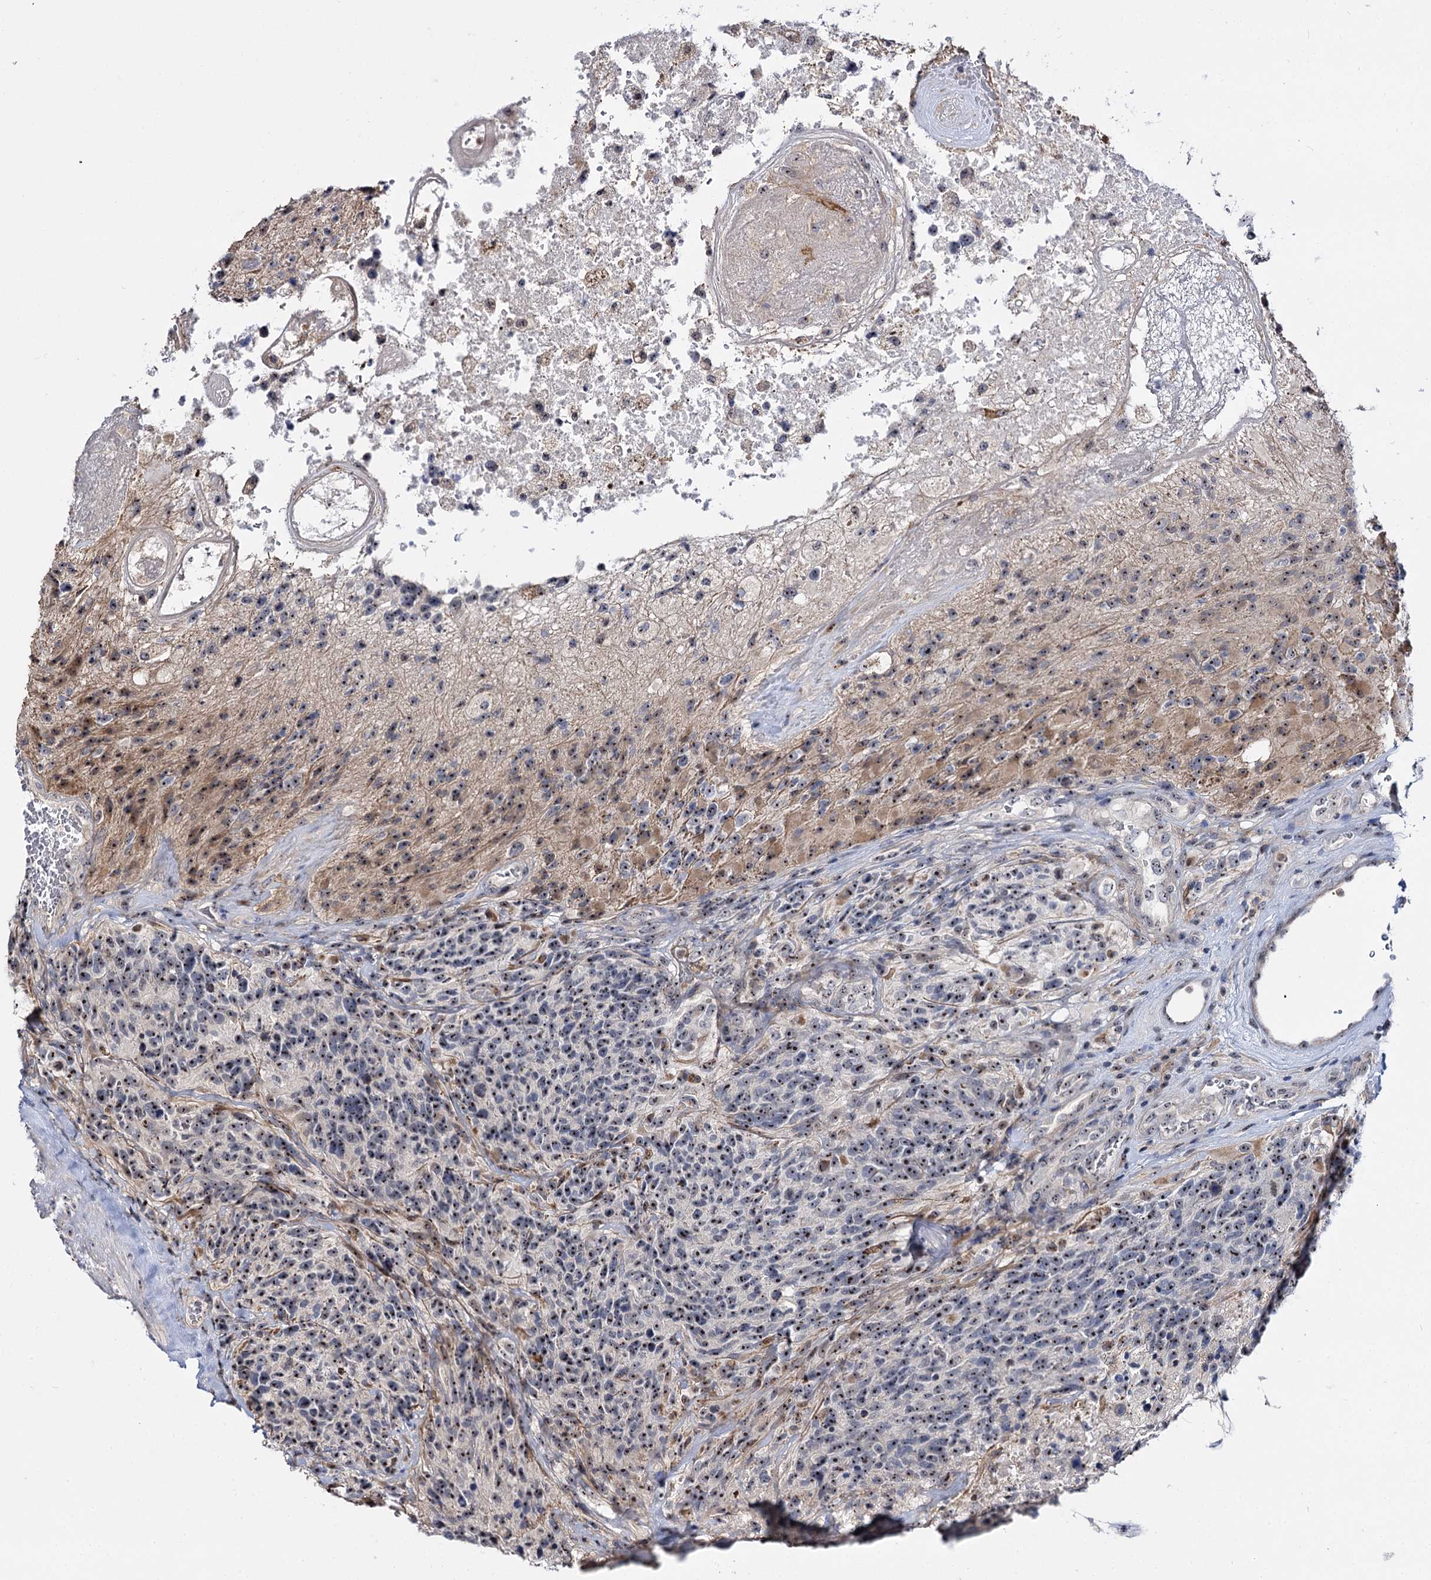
{"staining": {"intensity": "moderate", "quantity": ">75%", "location": "nuclear"}, "tissue": "glioma", "cell_type": "Tumor cells", "image_type": "cancer", "snomed": [{"axis": "morphology", "description": "Glioma, malignant, High grade"}, {"axis": "topography", "description": "Brain"}], "caption": "DAB immunohistochemical staining of malignant glioma (high-grade) displays moderate nuclear protein staining in approximately >75% of tumor cells.", "gene": "SUPT20H", "patient": {"sex": "male", "age": 76}}